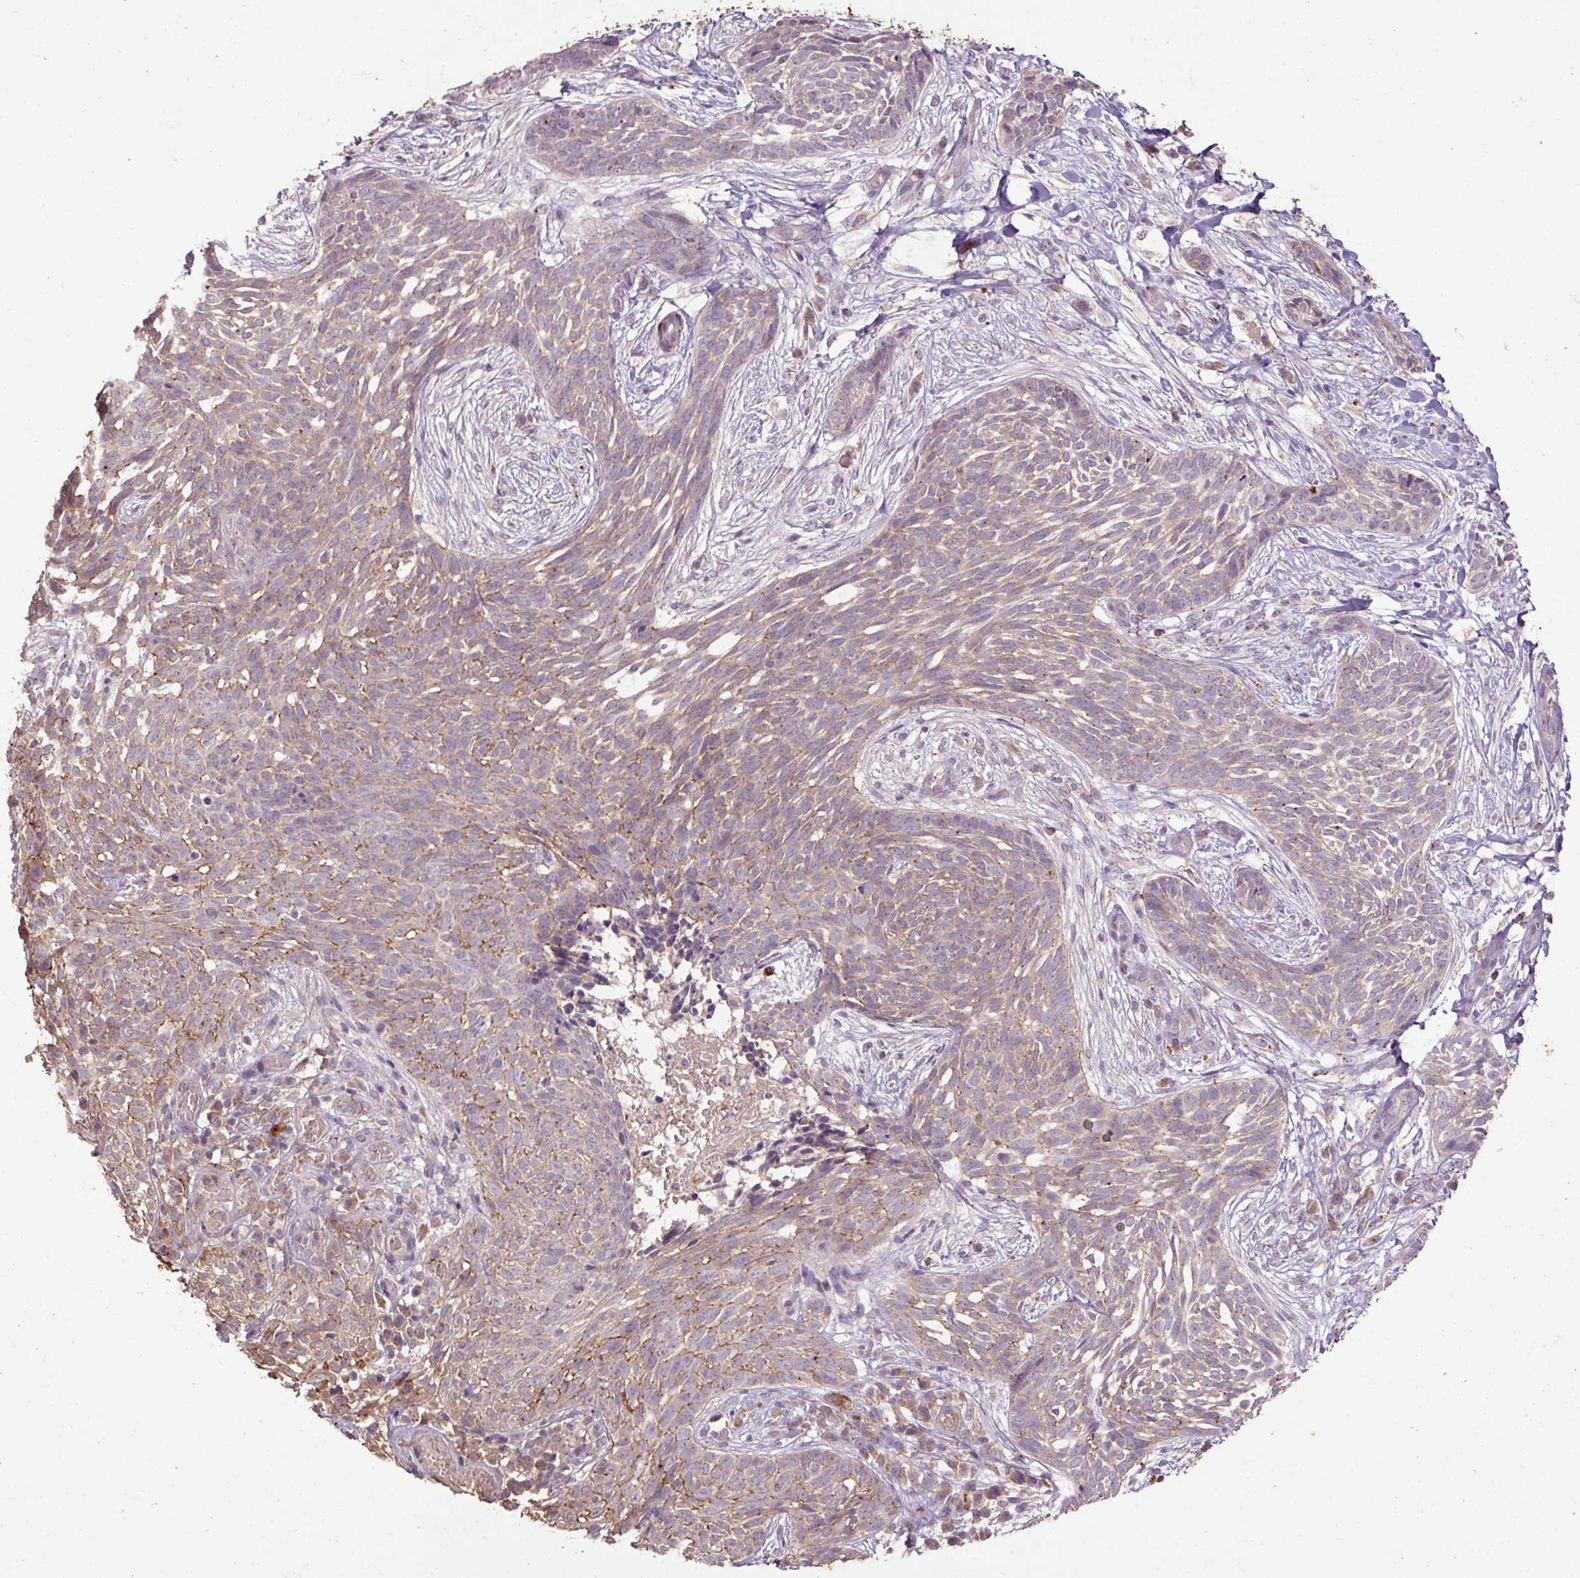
{"staining": {"intensity": "weak", "quantity": ">75%", "location": "cytoplasmic/membranous"}, "tissue": "skin cancer", "cell_type": "Tumor cells", "image_type": "cancer", "snomed": [{"axis": "morphology", "description": "Basal cell carcinoma"}, {"axis": "topography", "description": "Skin"}, {"axis": "topography", "description": "Skin, foot"}], "caption": "An IHC image of neoplastic tissue is shown. Protein staining in brown highlights weak cytoplasmic/membranous positivity in skin cancer within tumor cells.", "gene": "LRTM2", "patient": {"sex": "female", "age": 86}}